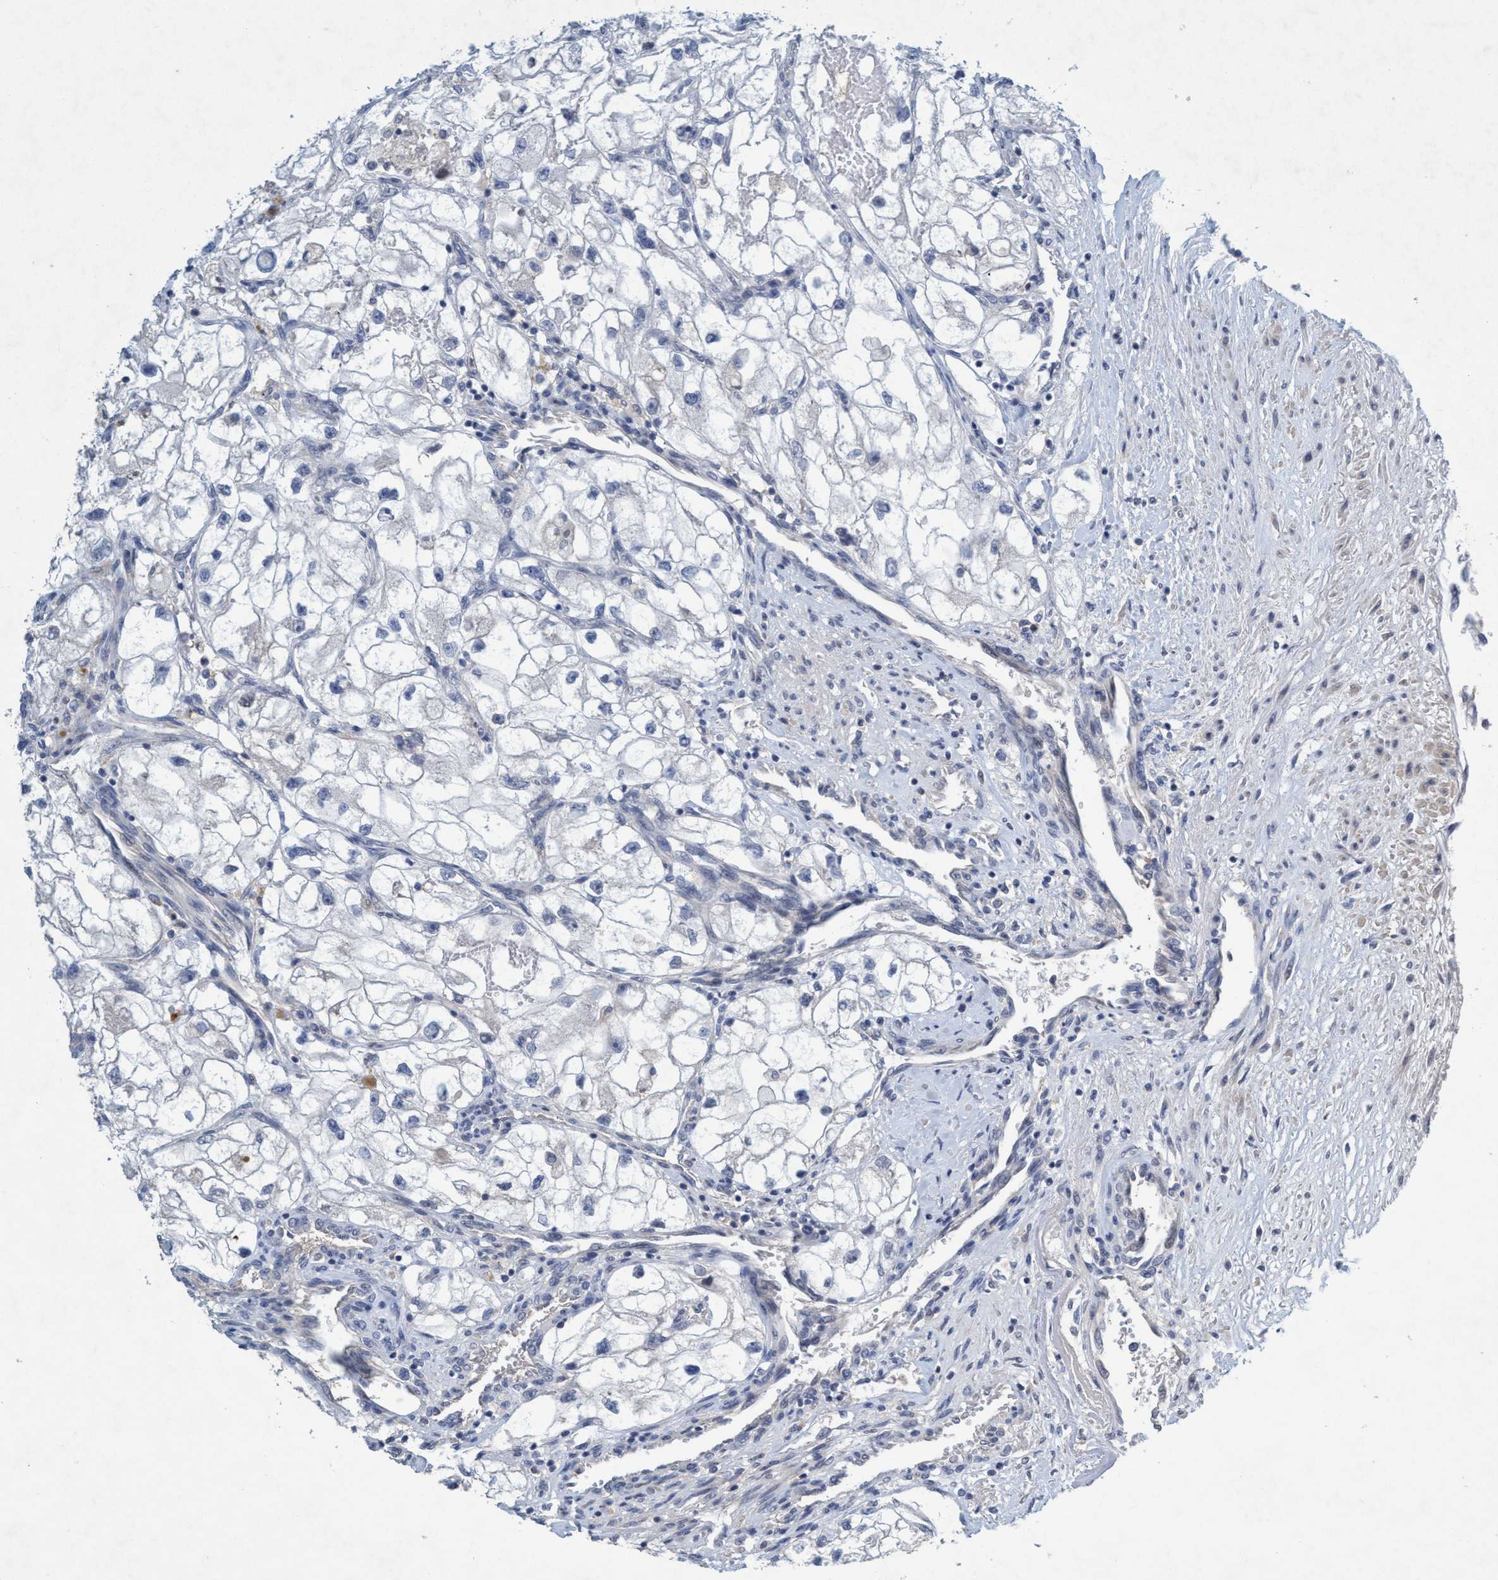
{"staining": {"intensity": "negative", "quantity": "none", "location": "none"}, "tissue": "renal cancer", "cell_type": "Tumor cells", "image_type": "cancer", "snomed": [{"axis": "morphology", "description": "Adenocarcinoma, NOS"}, {"axis": "topography", "description": "Kidney"}], "caption": "Renal adenocarcinoma stained for a protein using immunohistochemistry exhibits no positivity tumor cells.", "gene": "RNF208", "patient": {"sex": "female", "age": 70}}